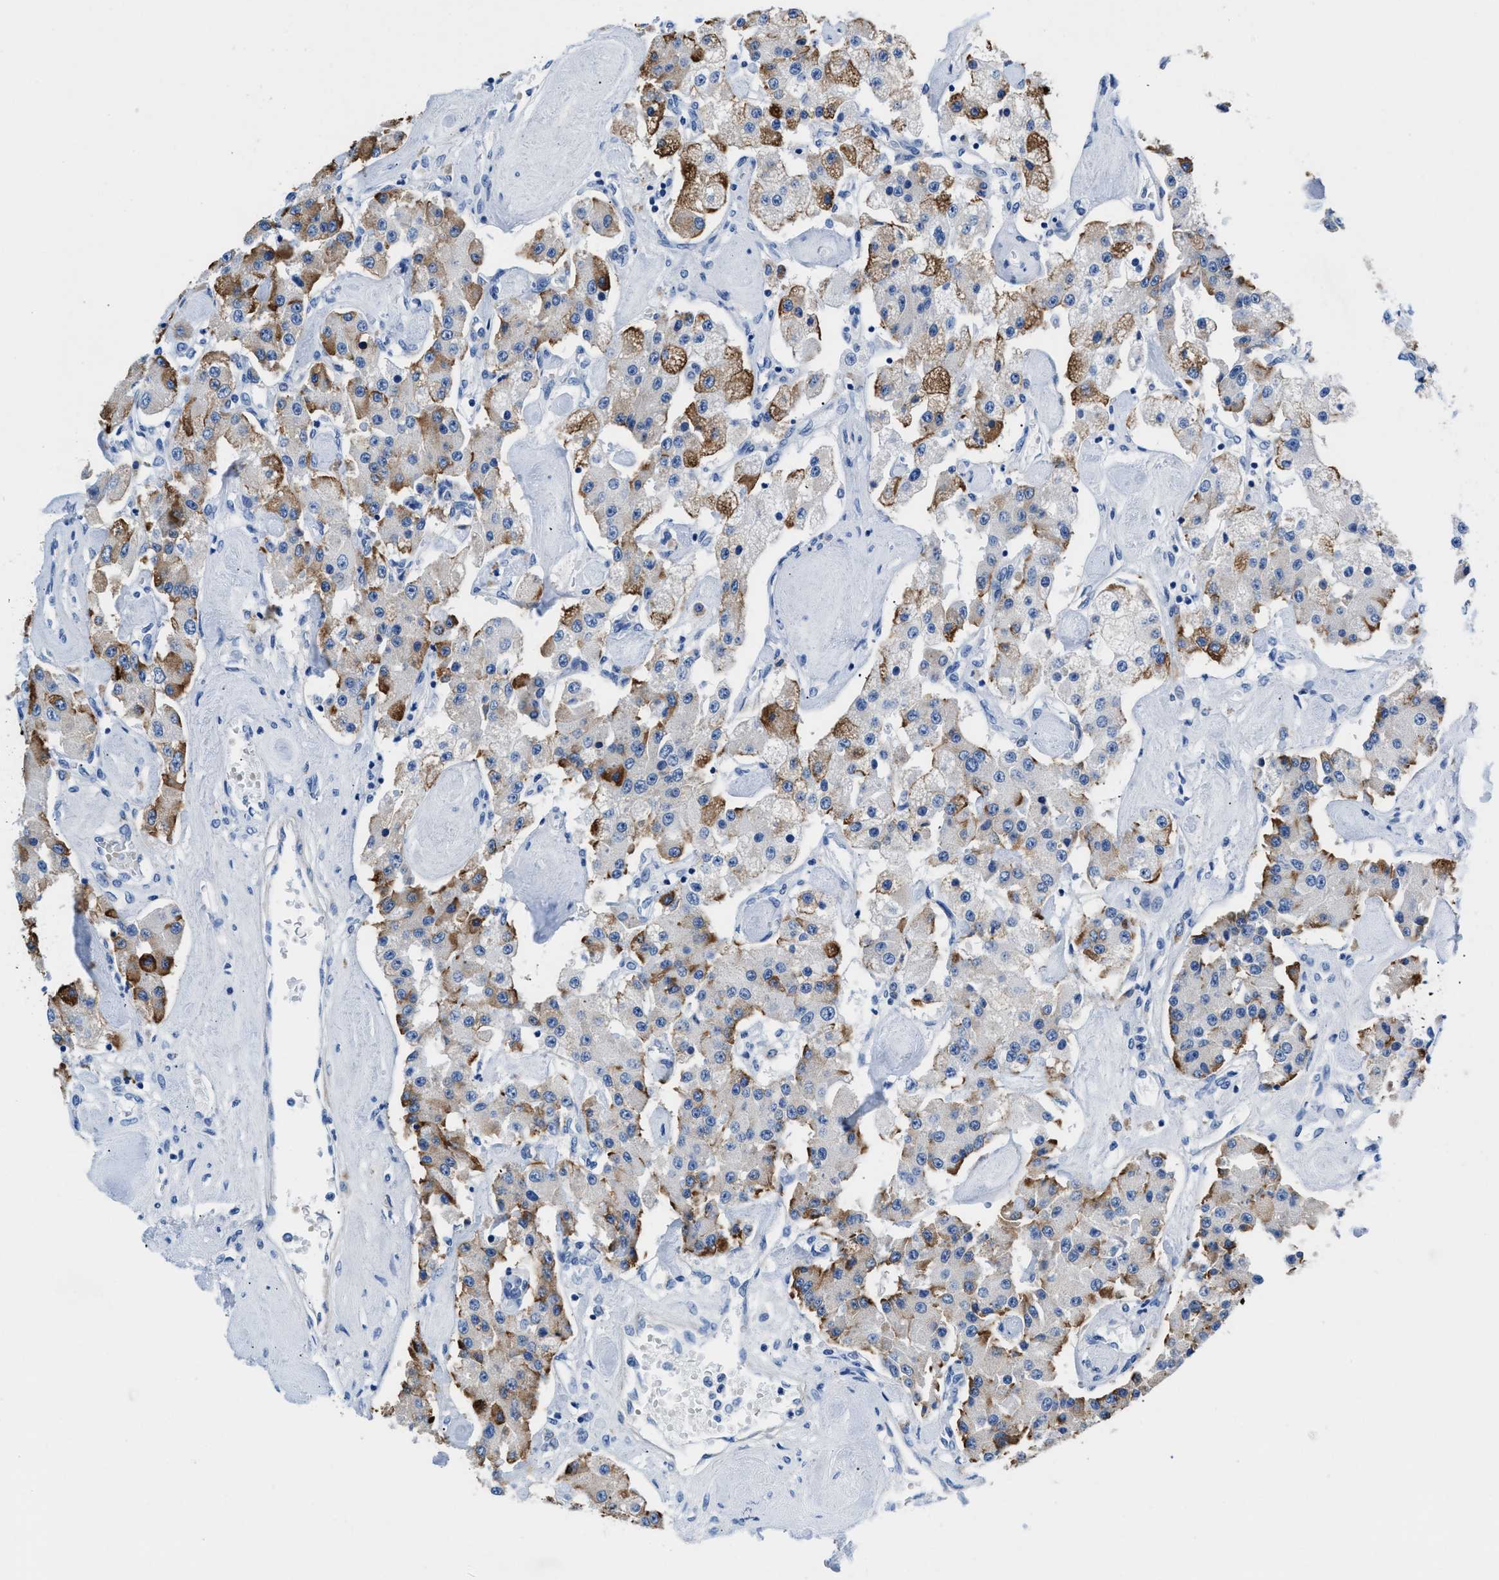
{"staining": {"intensity": "moderate", "quantity": "25%-75%", "location": "cytoplasmic/membranous"}, "tissue": "carcinoid", "cell_type": "Tumor cells", "image_type": "cancer", "snomed": [{"axis": "morphology", "description": "Carcinoid, malignant, NOS"}, {"axis": "topography", "description": "Pancreas"}], "caption": "Carcinoid tissue exhibits moderate cytoplasmic/membranous expression in about 25%-75% of tumor cells, visualized by immunohistochemistry.", "gene": "SLFN13", "patient": {"sex": "male", "age": 41}}